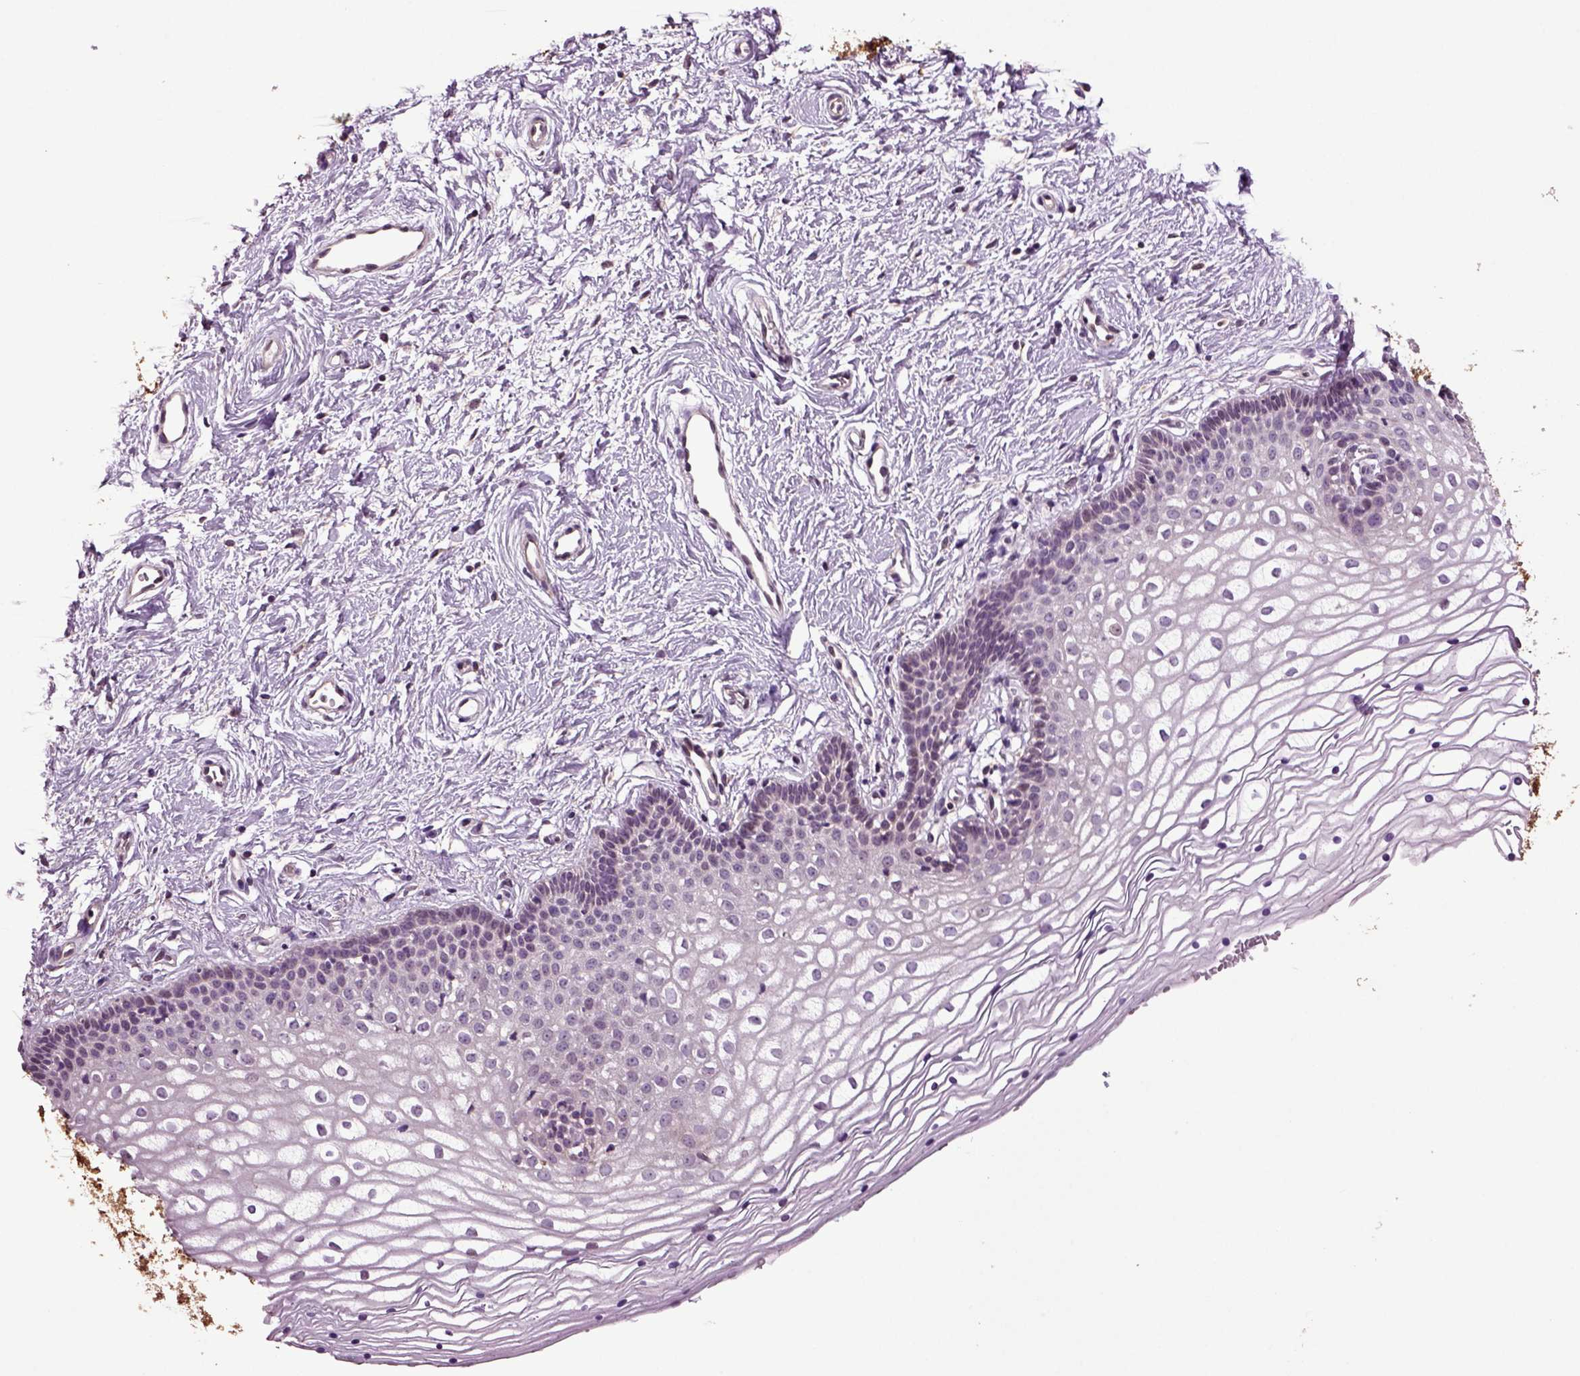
{"staining": {"intensity": "weak", "quantity": "<25%", "location": "nuclear"}, "tissue": "vagina", "cell_type": "Squamous epithelial cells", "image_type": "normal", "snomed": [{"axis": "morphology", "description": "Normal tissue, NOS"}, {"axis": "topography", "description": "Vagina"}], "caption": "DAB immunohistochemical staining of normal vagina displays no significant positivity in squamous epithelial cells.", "gene": "HAGHL", "patient": {"sex": "female", "age": 36}}